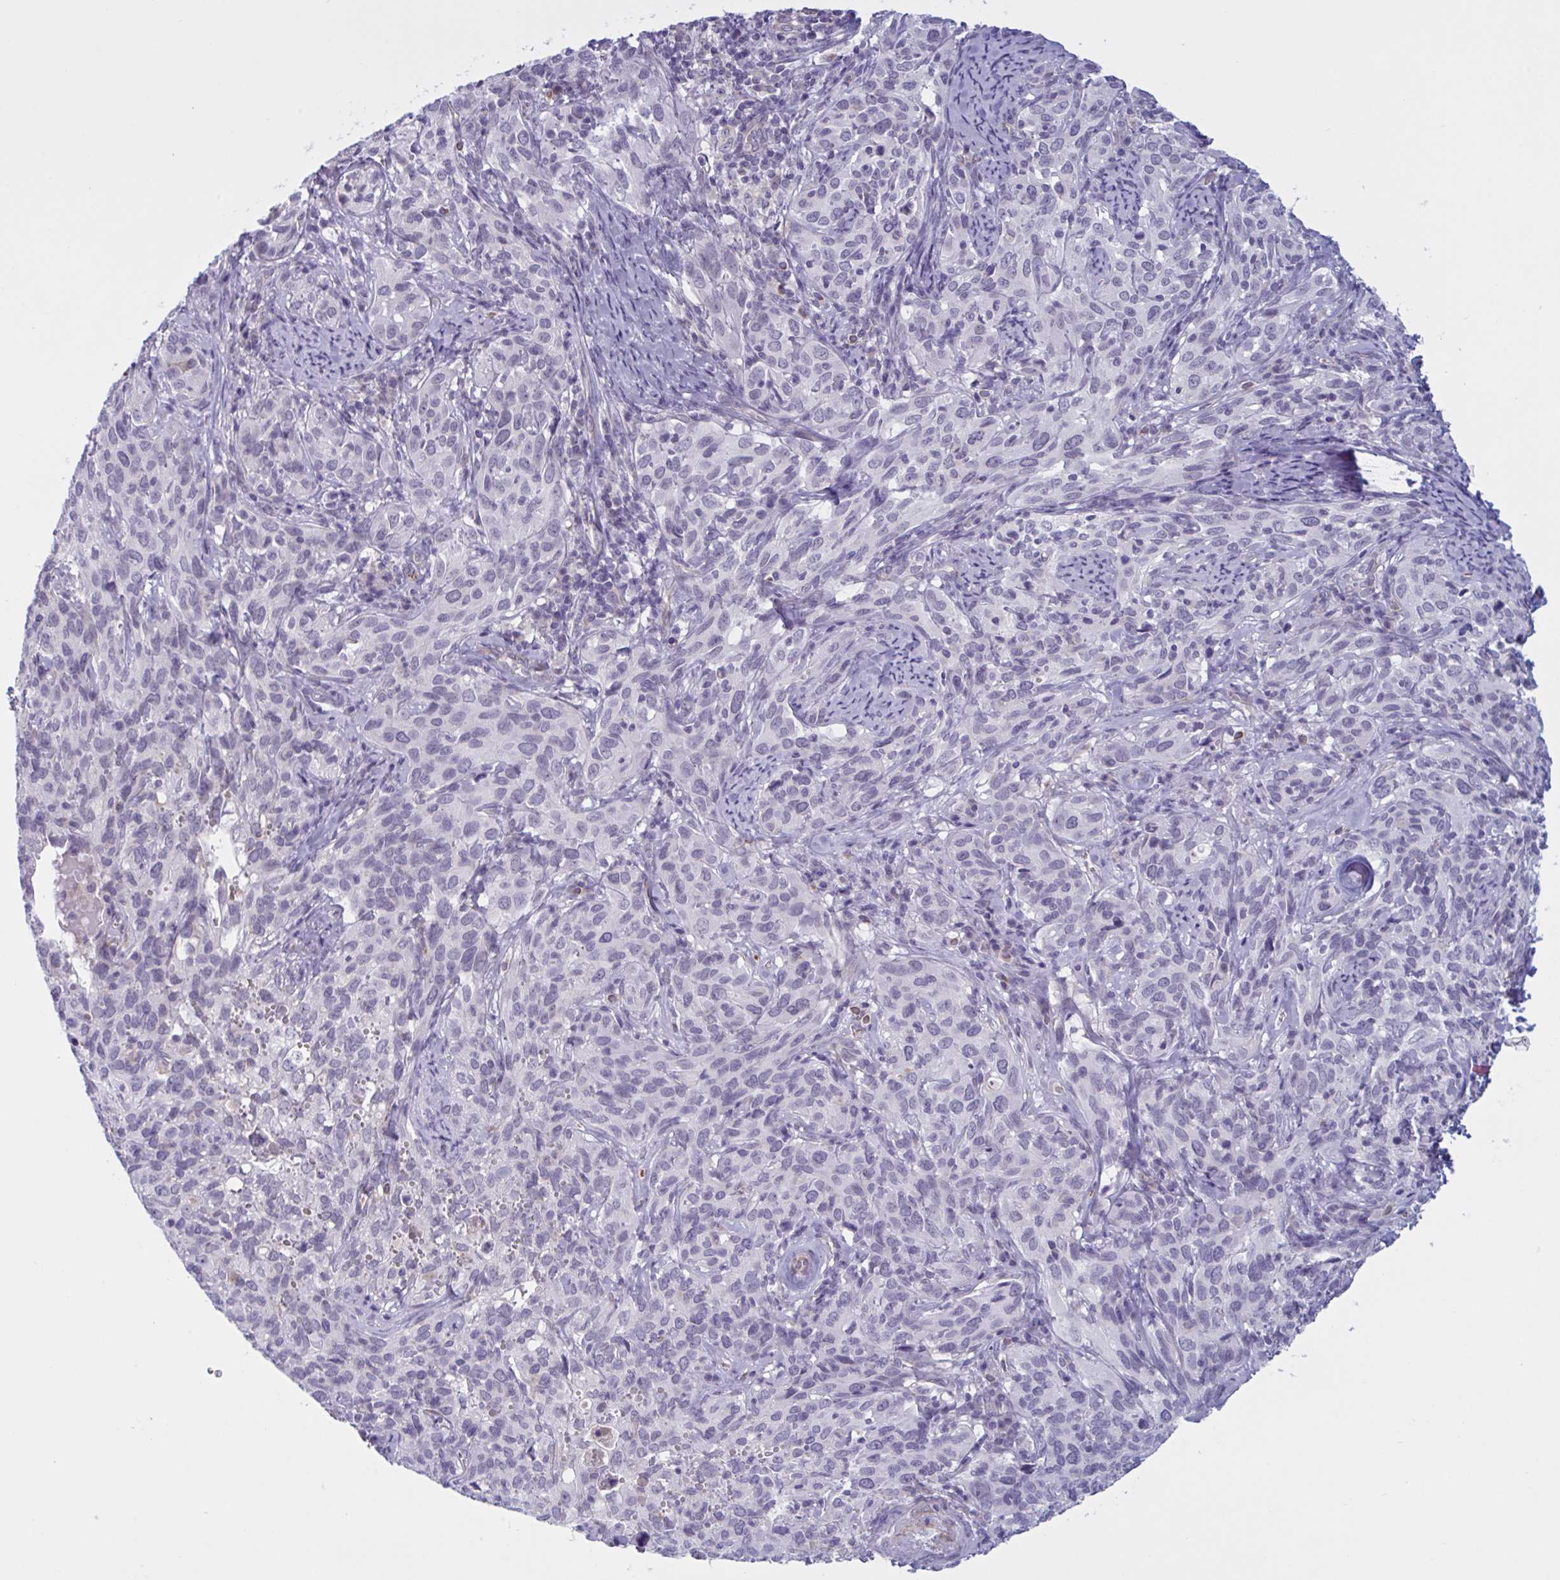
{"staining": {"intensity": "weak", "quantity": "<25%", "location": "nuclear"}, "tissue": "cervical cancer", "cell_type": "Tumor cells", "image_type": "cancer", "snomed": [{"axis": "morphology", "description": "Squamous cell carcinoma, NOS"}, {"axis": "topography", "description": "Cervix"}], "caption": "High magnification brightfield microscopy of cervical cancer stained with DAB (brown) and counterstained with hematoxylin (blue): tumor cells show no significant staining. (DAB (3,3'-diaminobenzidine) IHC, high magnification).", "gene": "OR1L3", "patient": {"sex": "female", "age": 51}}